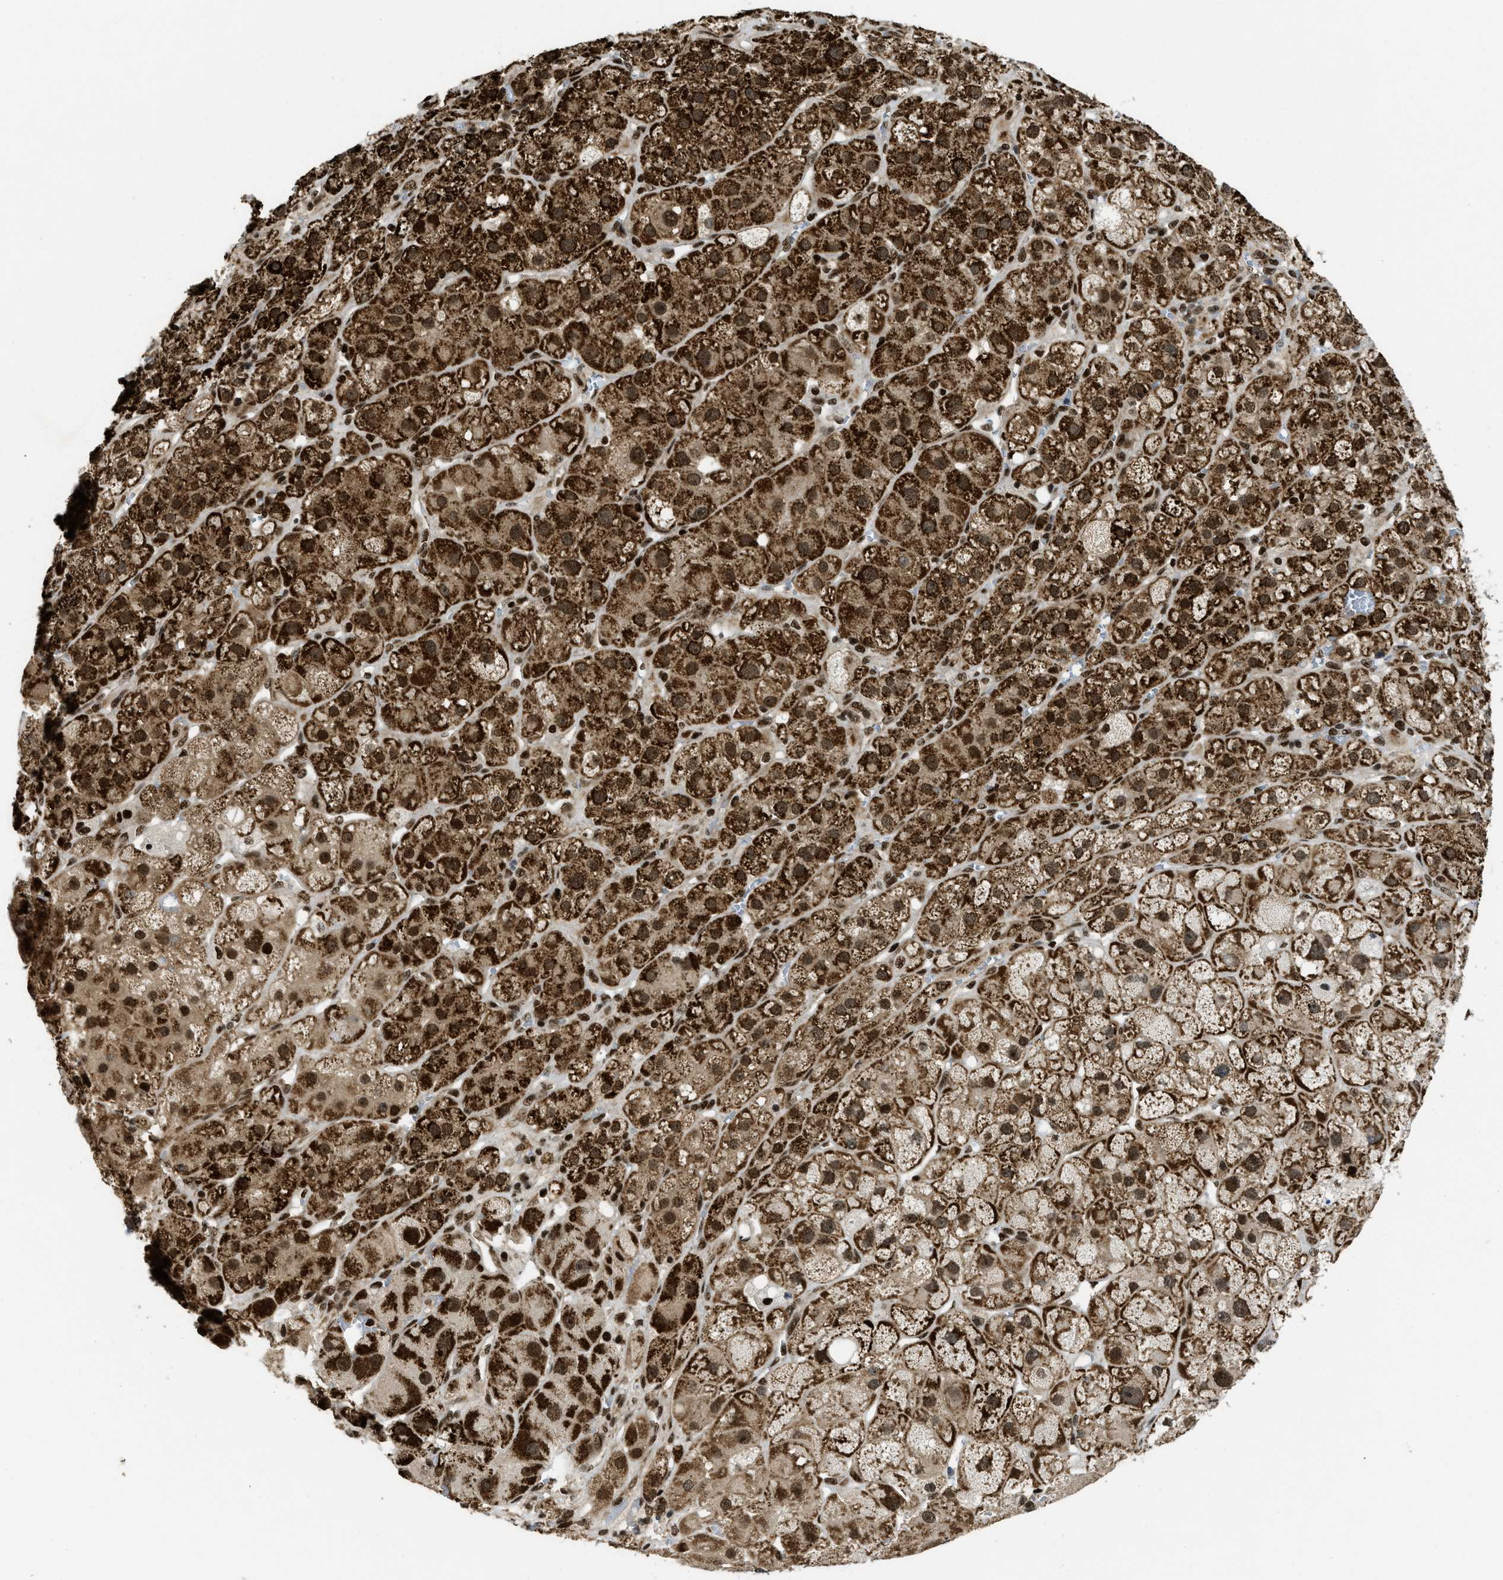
{"staining": {"intensity": "strong", "quantity": ">75%", "location": "cytoplasmic/membranous,nuclear"}, "tissue": "adrenal gland", "cell_type": "Glandular cells", "image_type": "normal", "snomed": [{"axis": "morphology", "description": "Normal tissue, NOS"}, {"axis": "topography", "description": "Adrenal gland"}], "caption": "Immunohistochemistry (IHC) of unremarkable human adrenal gland displays high levels of strong cytoplasmic/membranous,nuclear positivity in about >75% of glandular cells. Nuclei are stained in blue.", "gene": "RFX5", "patient": {"sex": "female", "age": 47}}